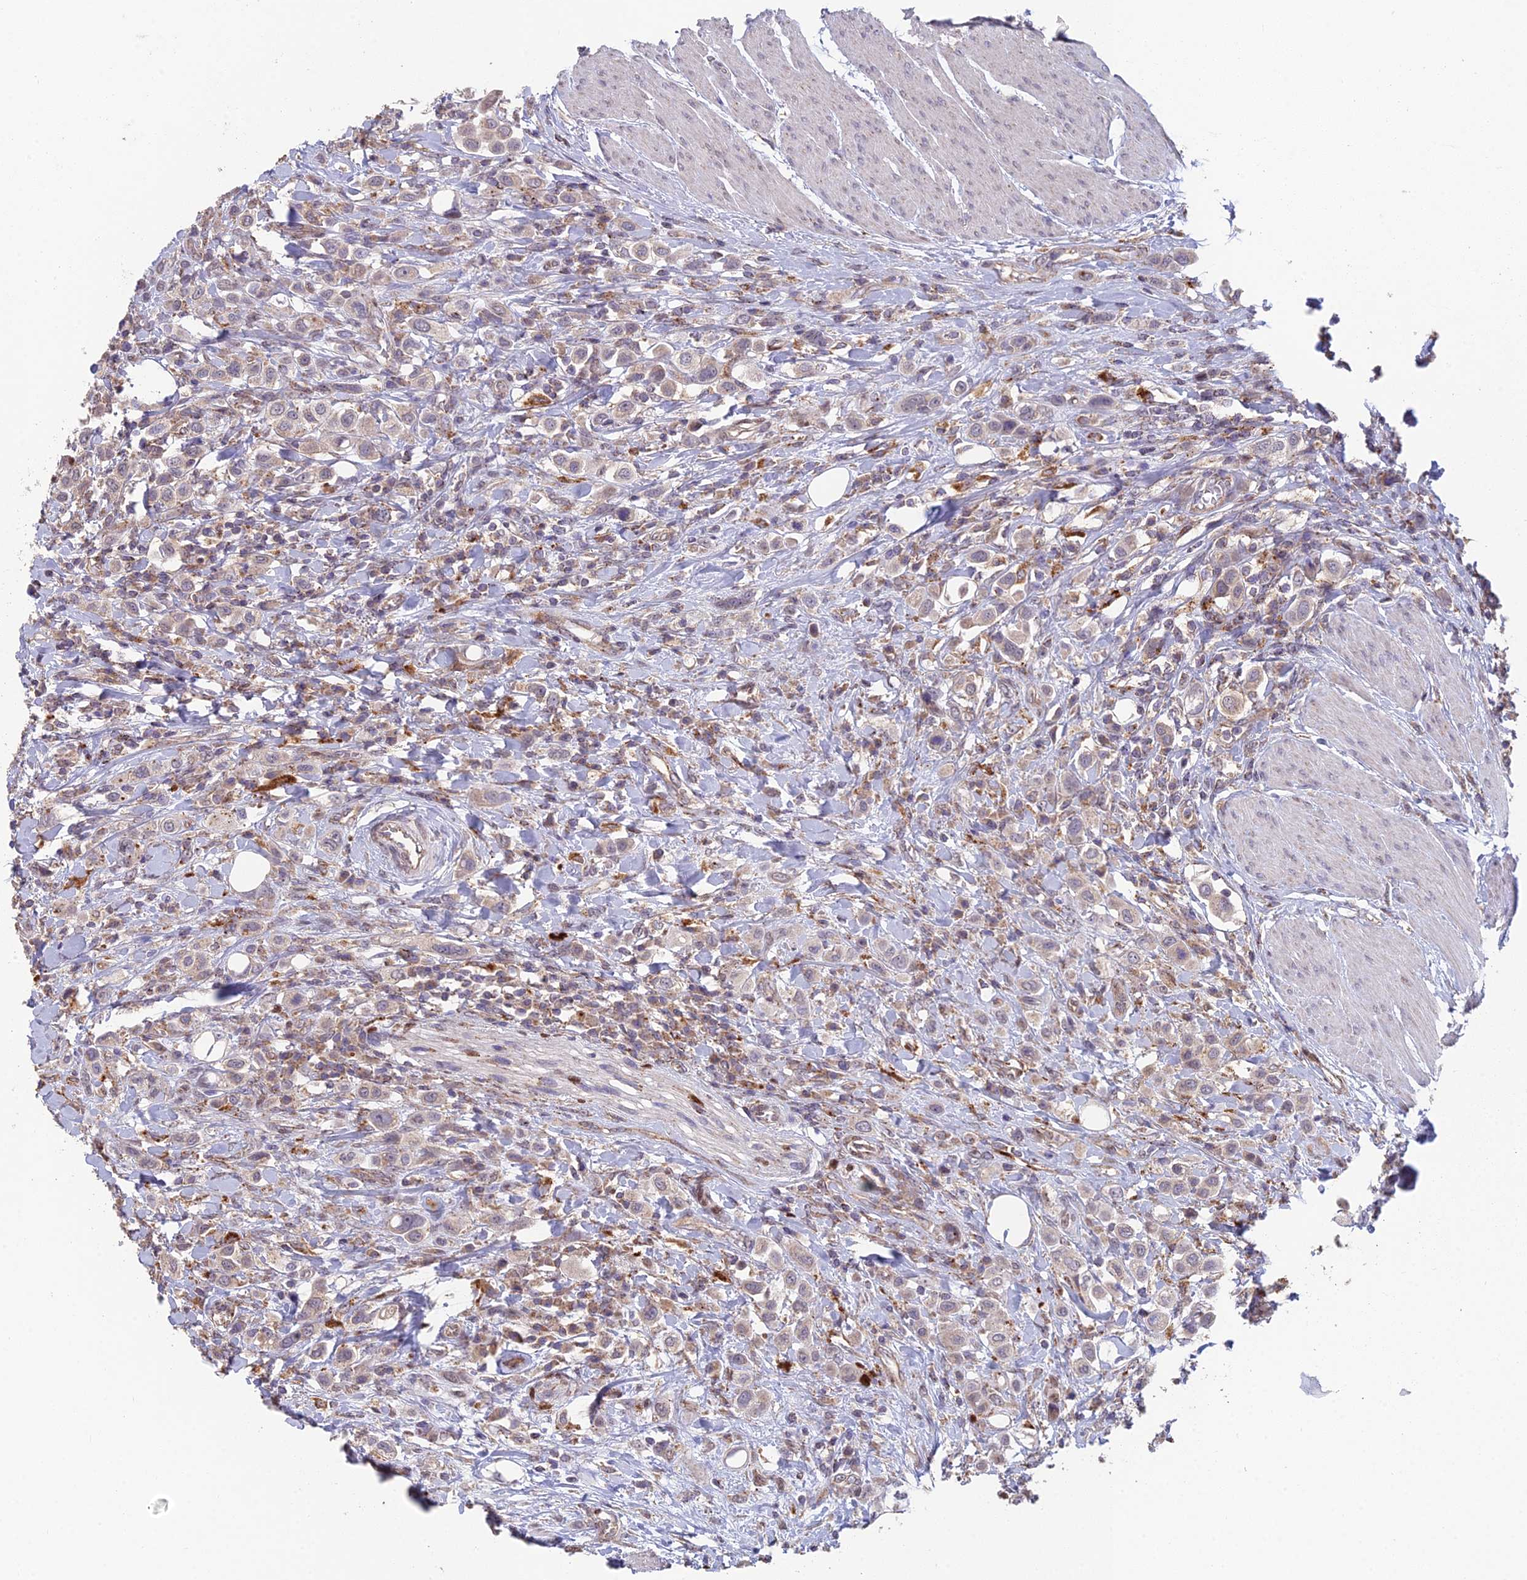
{"staining": {"intensity": "weak", "quantity": "<25%", "location": "cytoplasmic/membranous"}, "tissue": "urothelial cancer", "cell_type": "Tumor cells", "image_type": "cancer", "snomed": [{"axis": "morphology", "description": "Urothelial carcinoma, High grade"}, {"axis": "topography", "description": "Urinary bladder"}], "caption": "High power microscopy photomicrograph of an IHC micrograph of high-grade urothelial carcinoma, revealing no significant expression in tumor cells.", "gene": "FOXS1", "patient": {"sex": "male", "age": 50}}